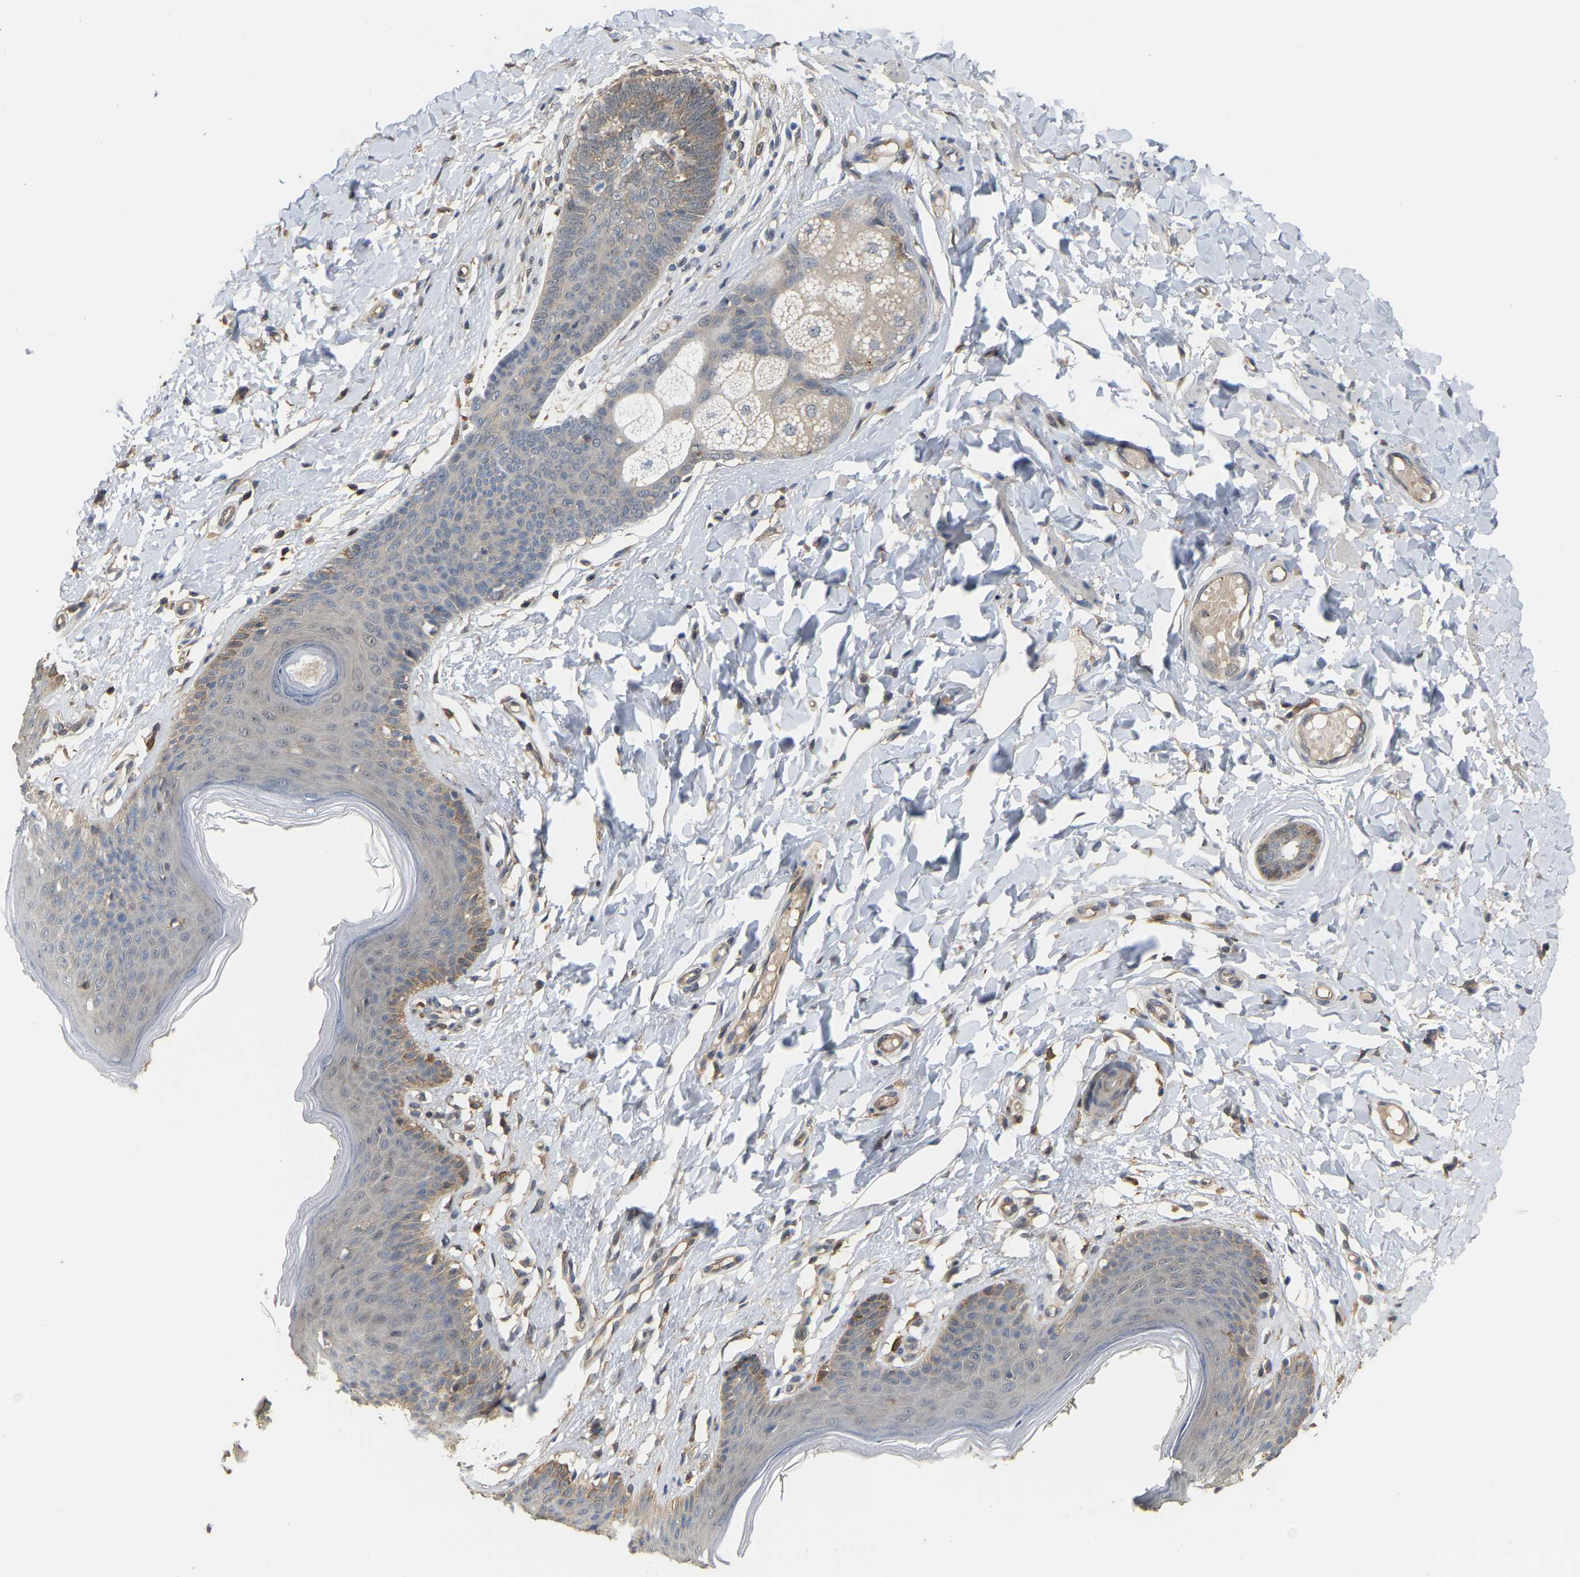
{"staining": {"intensity": "weak", "quantity": "<25%", "location": "cytoplasmic/membranous"}, "tissue": "skin", "cell_type": "Epidermal cells", "image_type": "normal", "snomed": [{"axis": "morphology", "description": "Normal tissue, NOS"}, {"axis": "topography", "description": "Vulva"}], "caption": "Skin was stained to show a protein in brown. There is no significant positivity in epidermal cells. (DAB (3,3'-diaminobenzidine) immunohistochemistry (IHC) visualized using brightfield microscopy, high magnification).", "gene": "MTPN", "patient": {"sex": "female", "age": 66}}